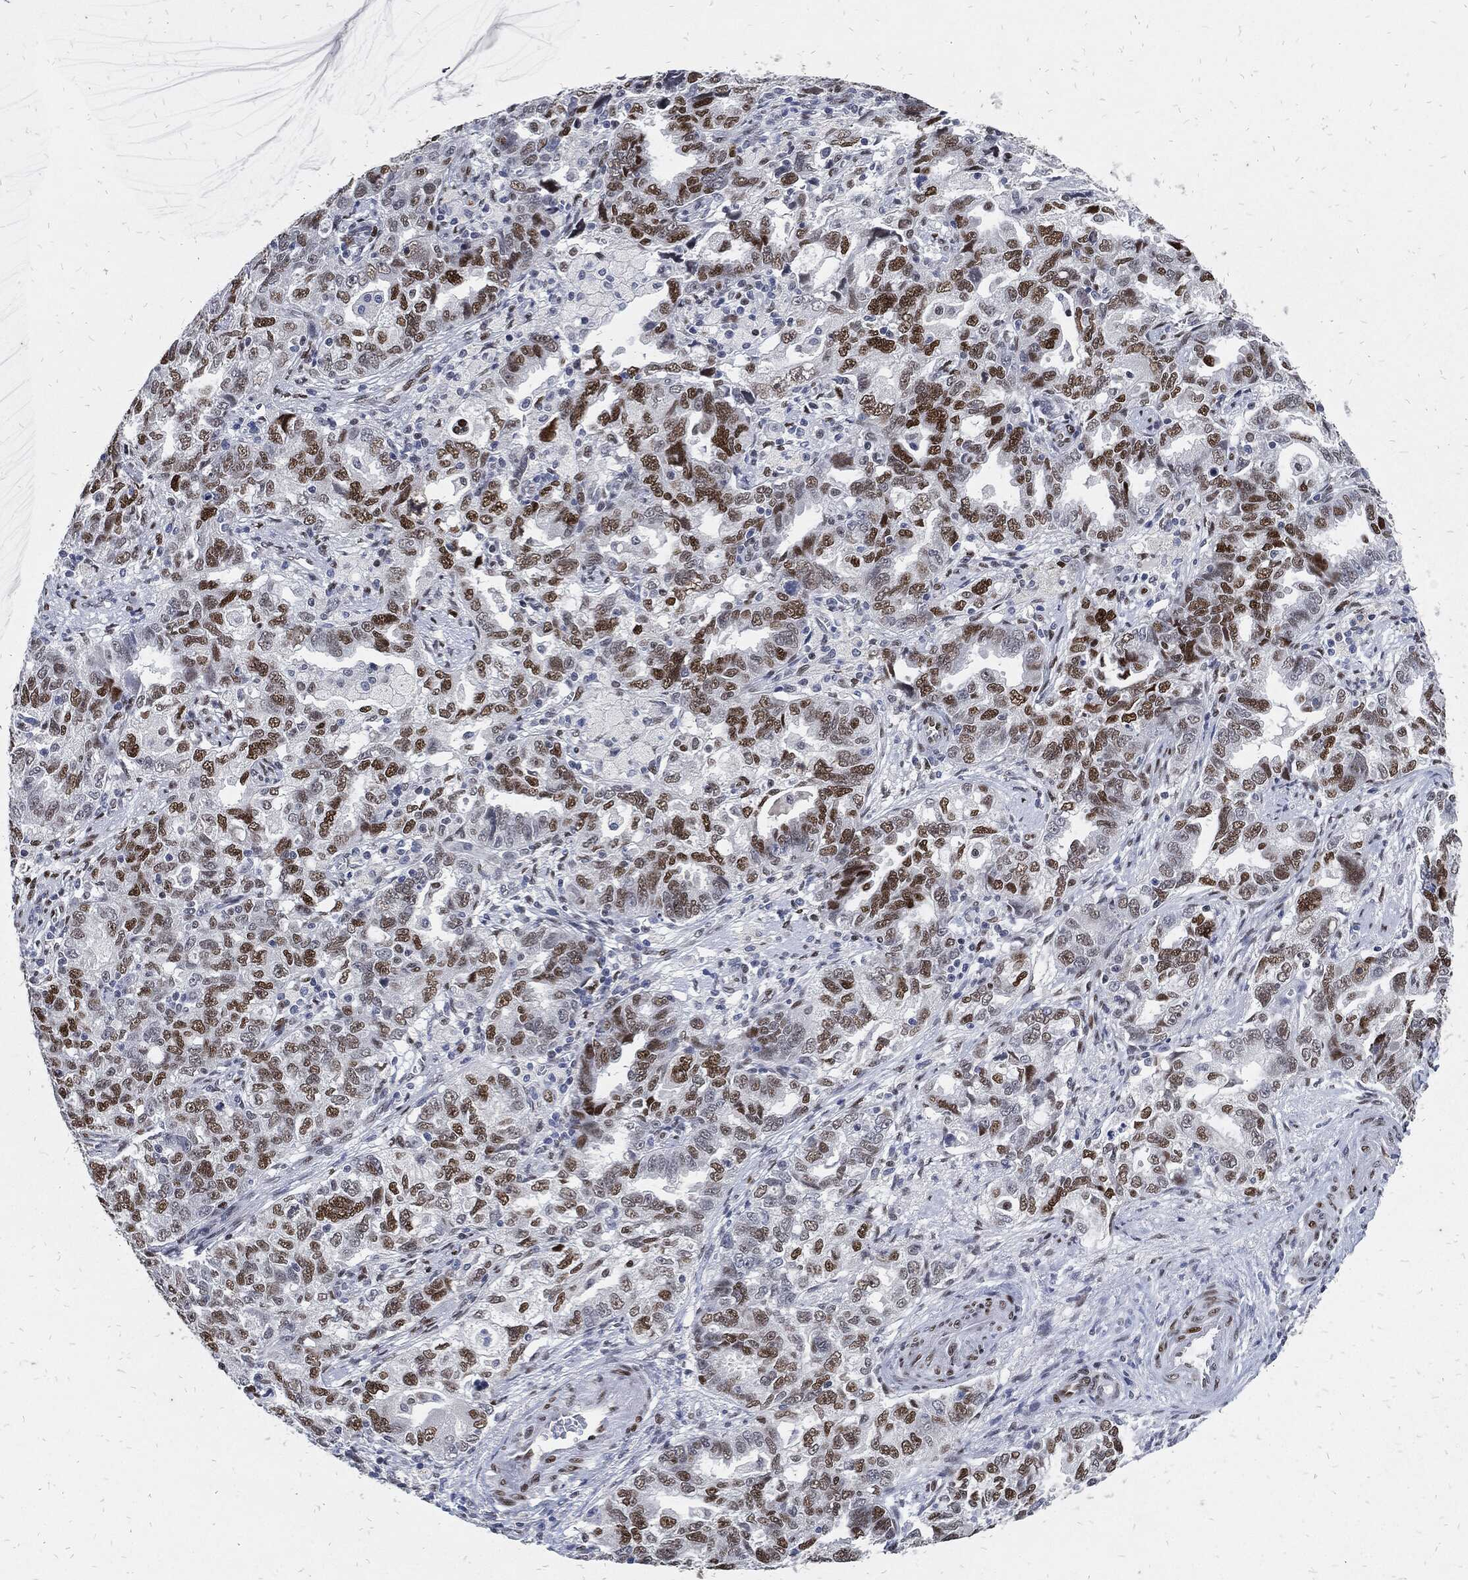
{"staining": {"intensity": "strong", "quantity": "25%-75%", "location": "nuclear"}, "tissue": "ovarian cancer", "cell_type": "Tumor cells", "image_type": "cancer", "snomed": [{"axis": "morphology", "description": "Cystadenocarcinoma, serous, NOS"}, {"axis": "topography", "description": "Ovary"}], "caption": "Human ovarian serous cystadenocarcinoma stained with a protein marker displays strong staining in tumor cells.", "gene": "JUN", "patient": {"sex": "female", "age": 51}}